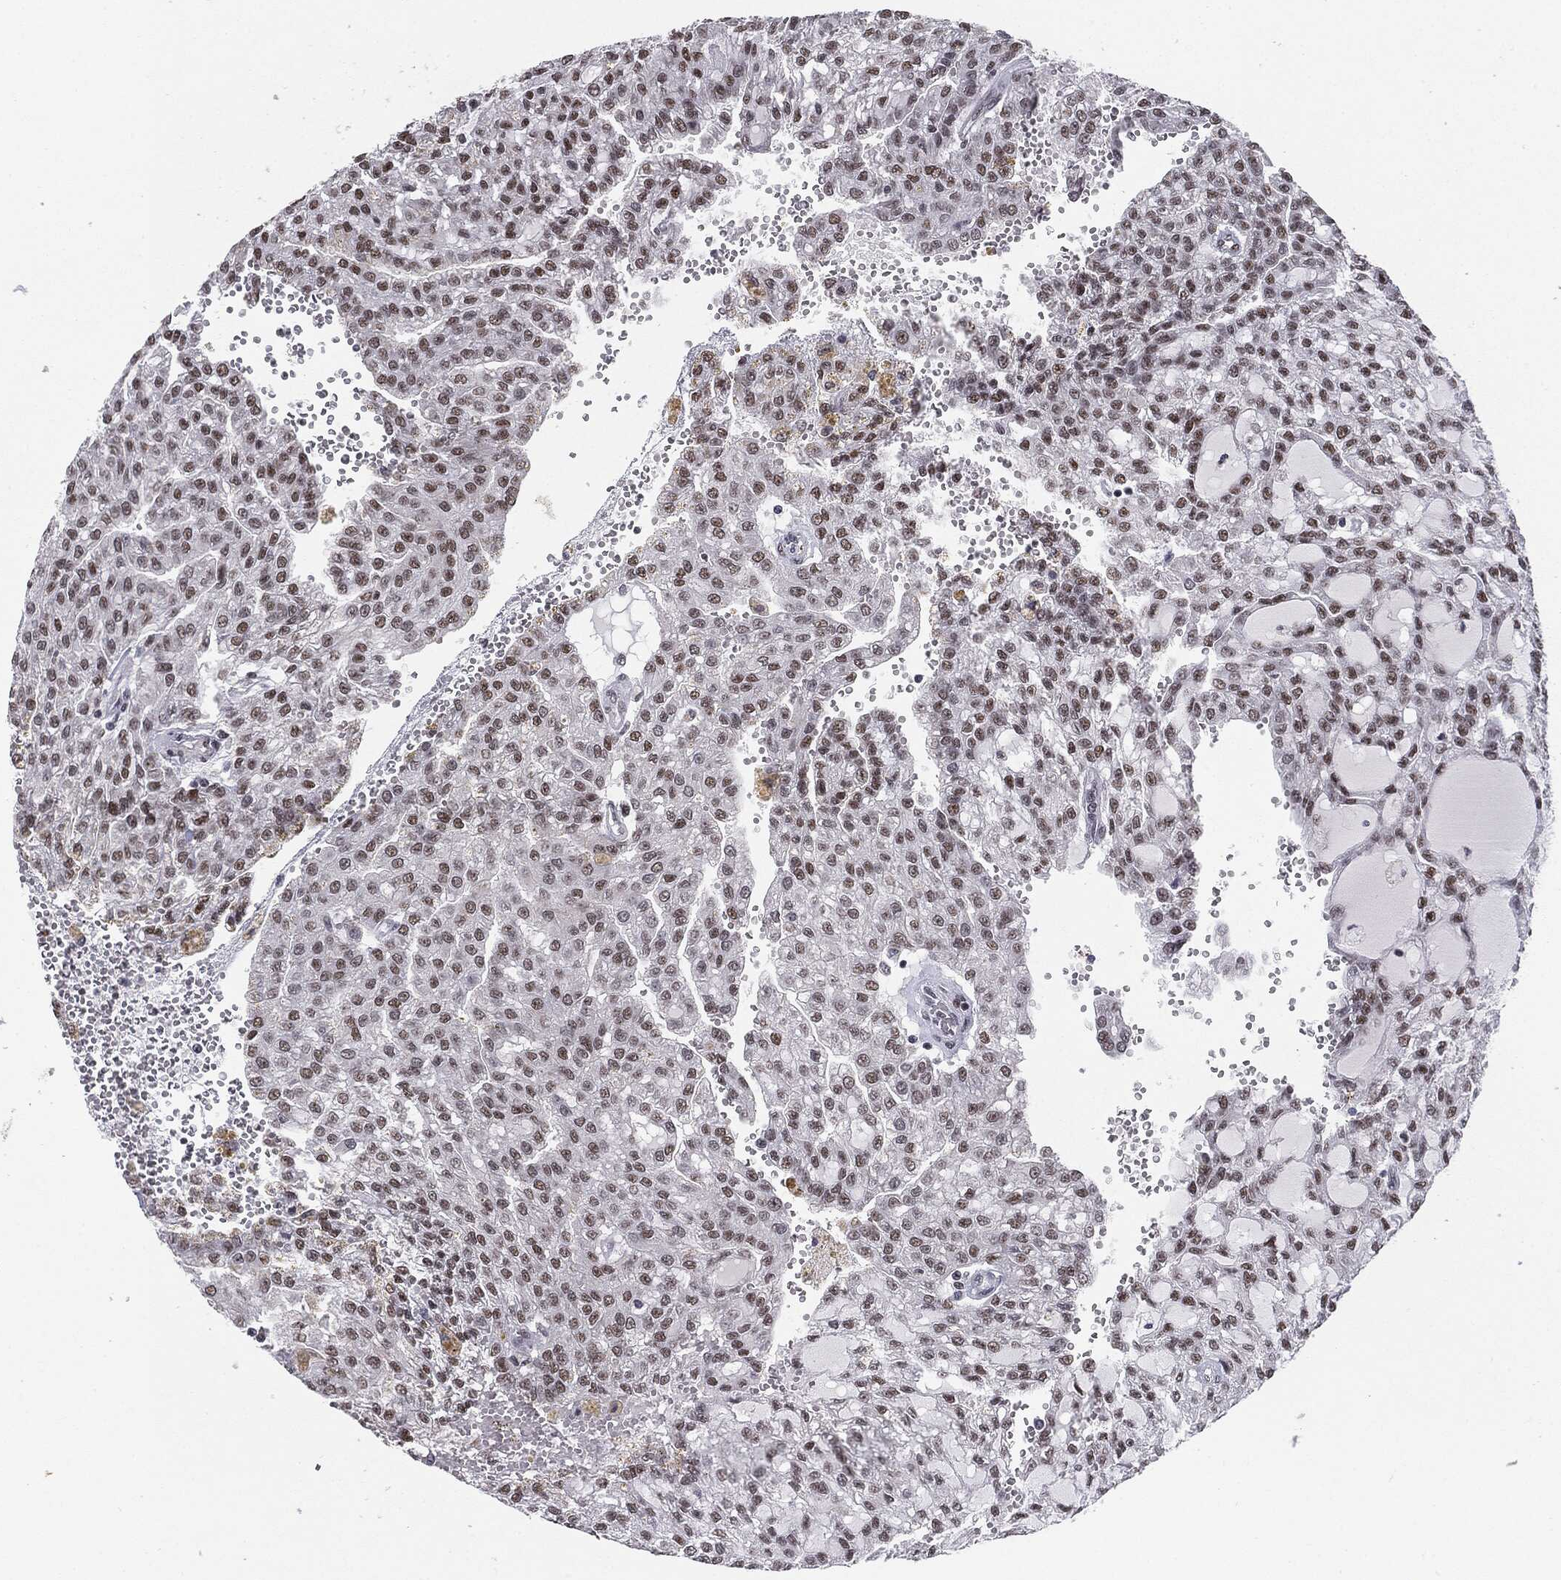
{"staining": {"intensity": "strong", "quantity": "25%-75%", "location": "nuclear"}, "tissue": "renal cancer", "cell_type": "Tumor cells", "image_type": "cancer", "snomed": [{"axis": "morphology", "description": "Adenocarcinoma, NOS"}, {"axis": "topography", "description": "Kidney"}], "caption": "Renal adenocarcinoma stained for a protein (brown) displays strong nuclear positive staining in approximately 25%-75% of tumor cells.", "gene": "MDC1", "patient": {"sex": "male", "age": 63}}